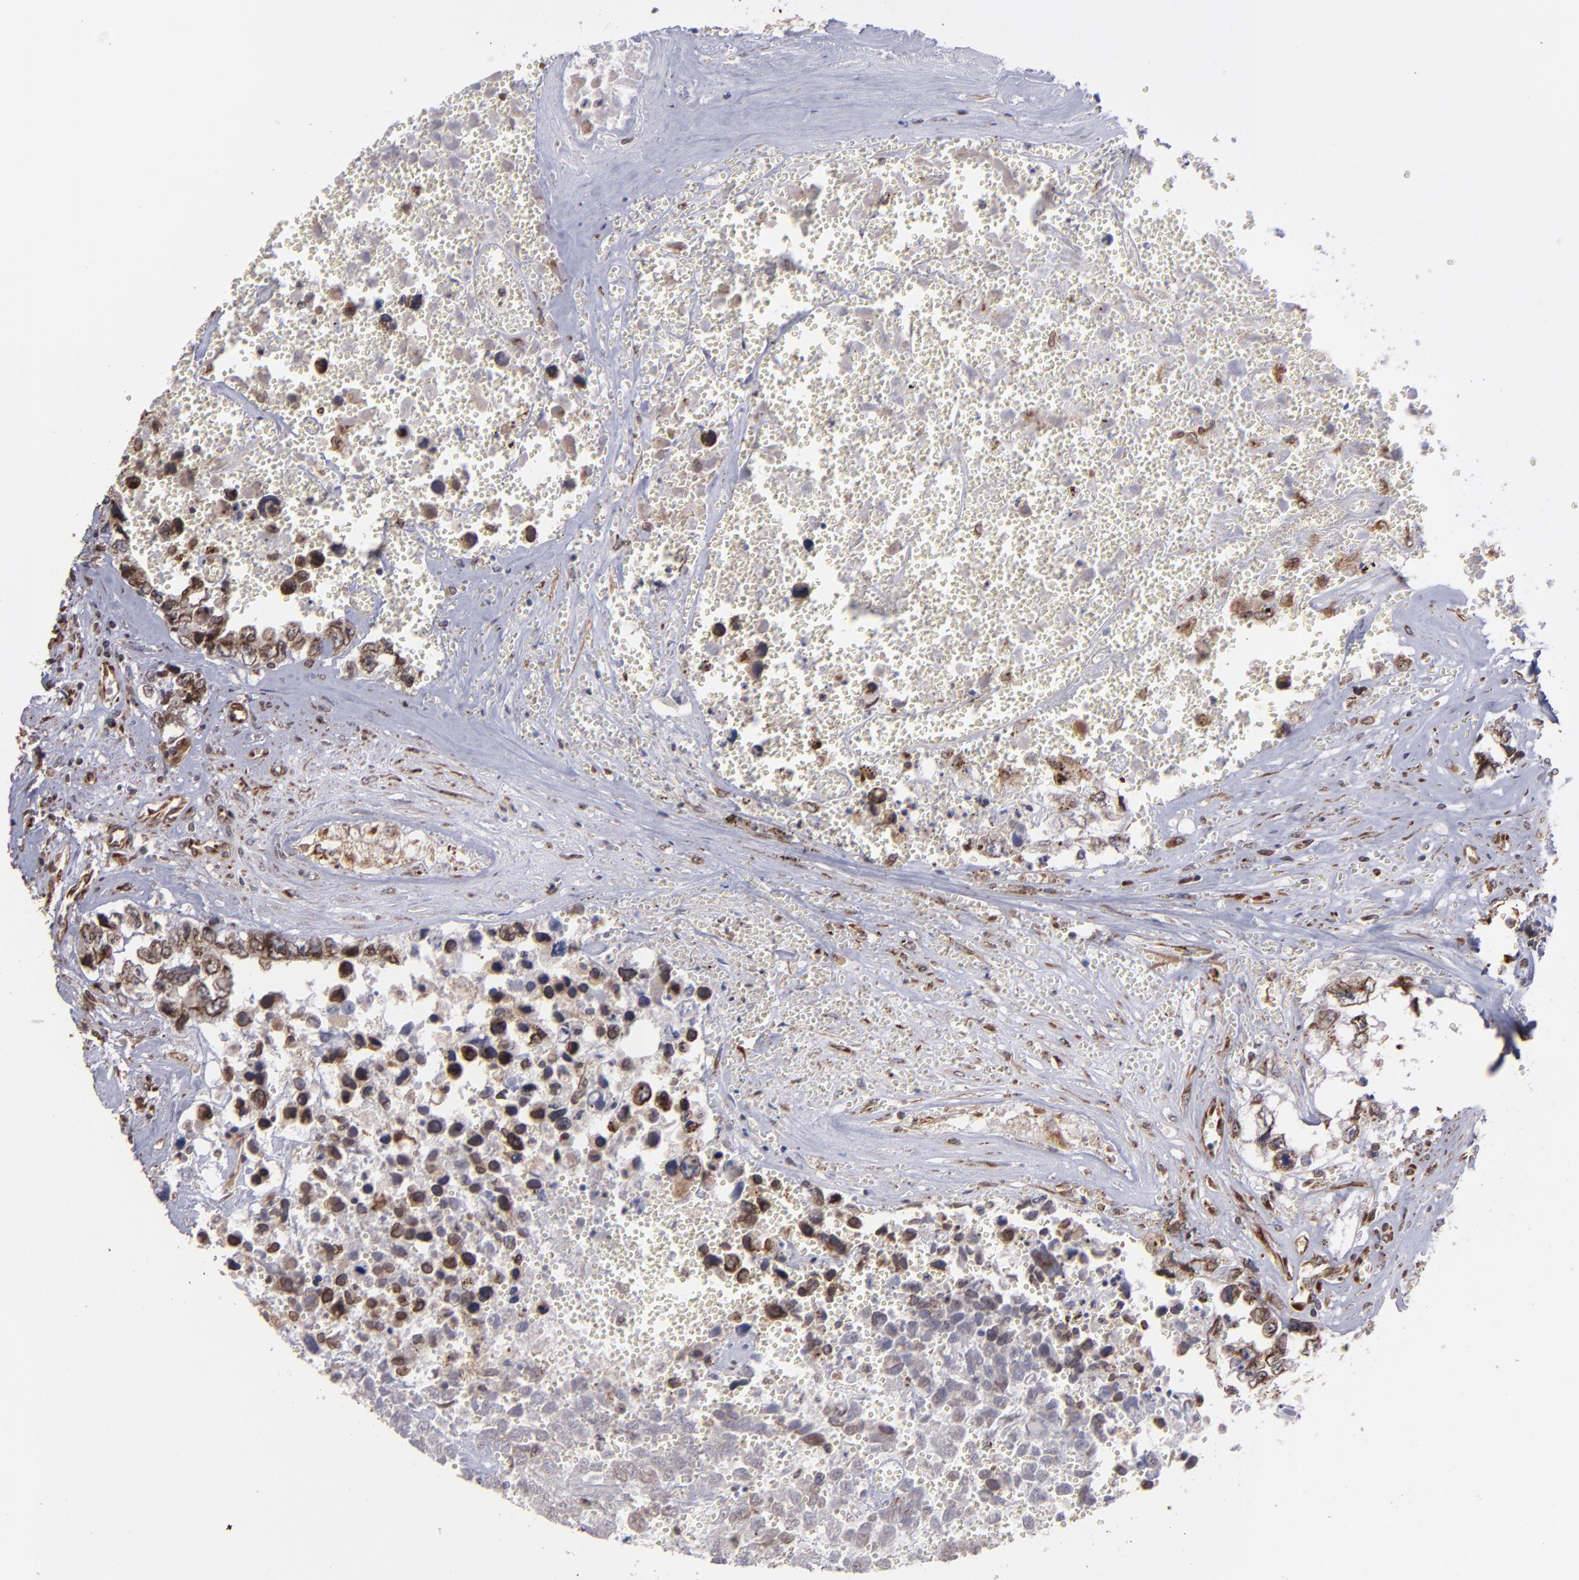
{"staining": {"intensity": "strong", "quantity": ">75%", "location": "cytoplasmic/membranous"}, "tissue": "testis cancer", "cell_type": "Tumor cells", "image_type": "cancer", "snomed": [{"axis": "morphology", "description": "Carcinoma, Embryonal, NOS"}, {"axis": "topography", "description": "Testis"}], "caption": "IHC (DAB) staining of human embryonal carcinoma (testis) reveals strong cytoplasmic/membranous protein staining in about >75% of tumor cells.", "gene": "TRIP11", "patient": {"sex": "male", "age": 31}}